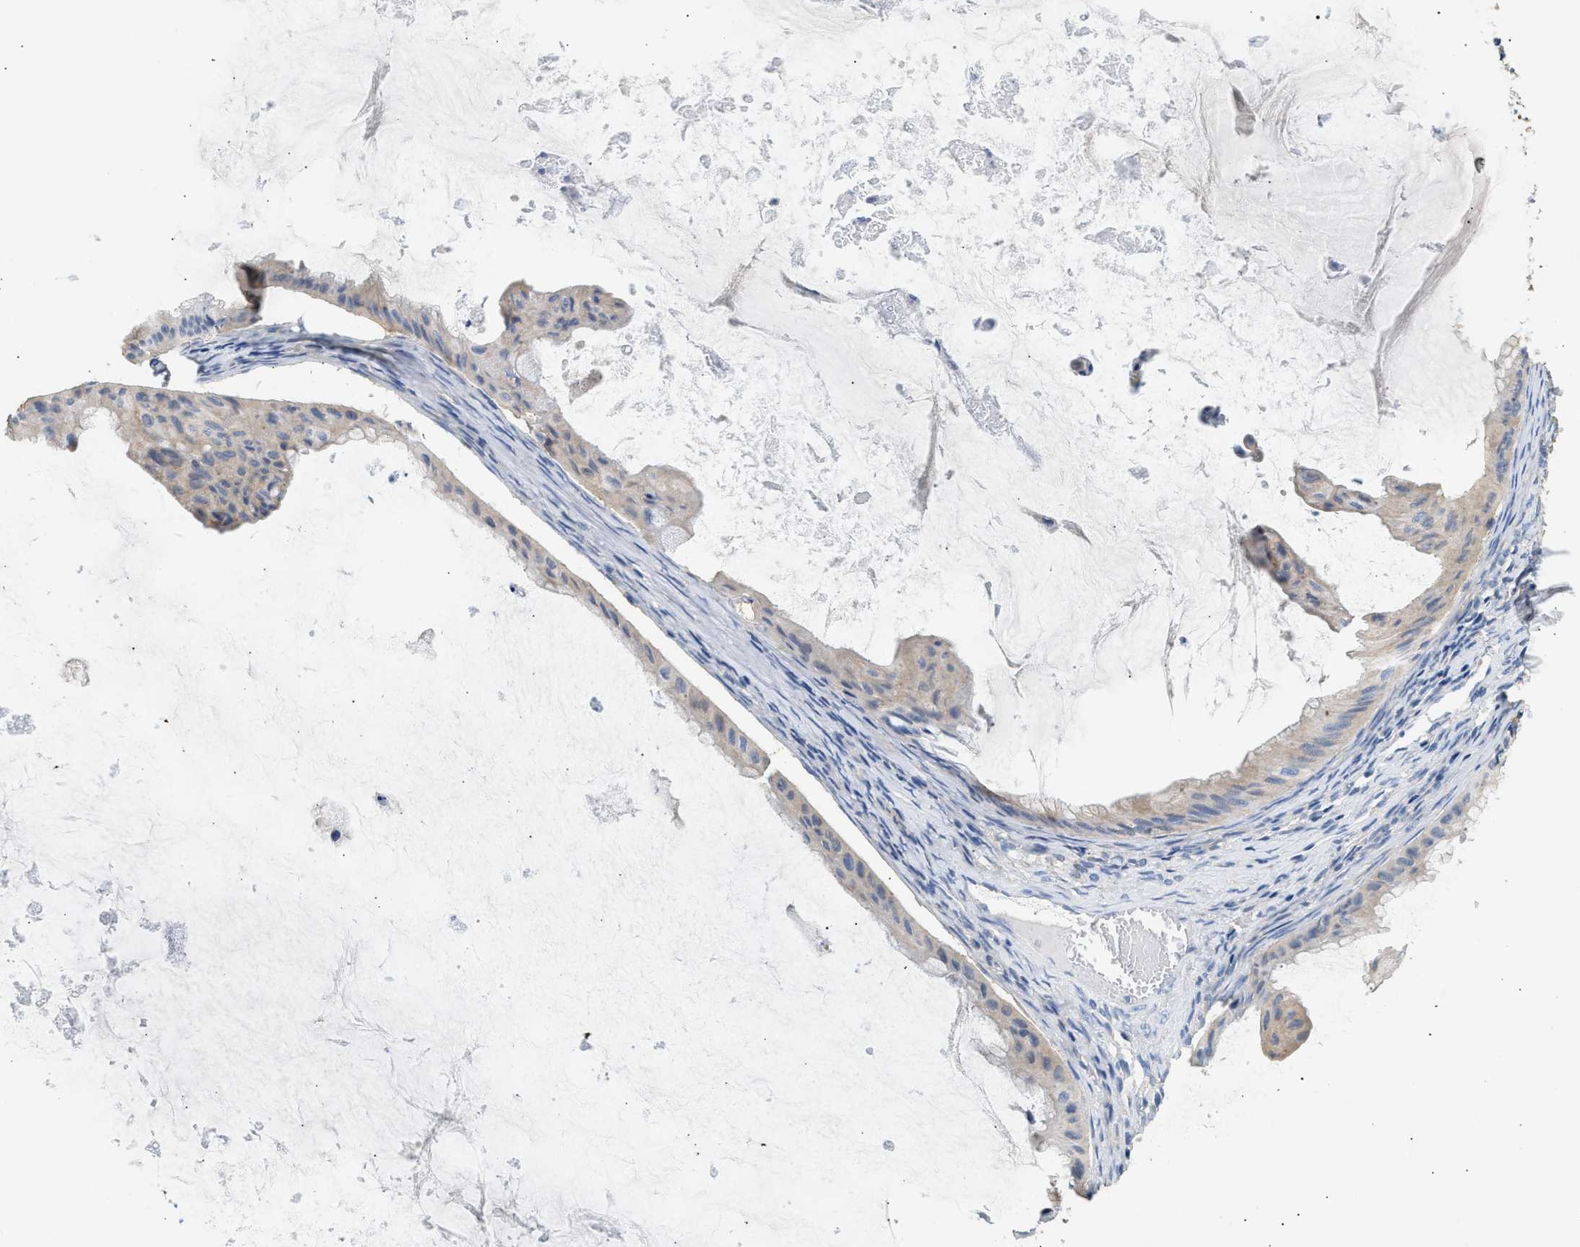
{"staining": {"intensity": "weak", "quantity": "<25%", "location": "cytoplasmic/membranous"}, "tissue": "ovarian cancer", "cell_type": "Tumor cells", "image_type": "cancer", "snomed": [{"axis": "morphology", "description": "Cystadenocarcinoma, mucinous, NOS"}, {"axis": "topography", "description": "Ovary"}], "caption": "Image shows no significant protein expression in tumor cells of ovarian cancer.", "gene": "WDR31", "patient": {"sex": "female", "age": 61}}